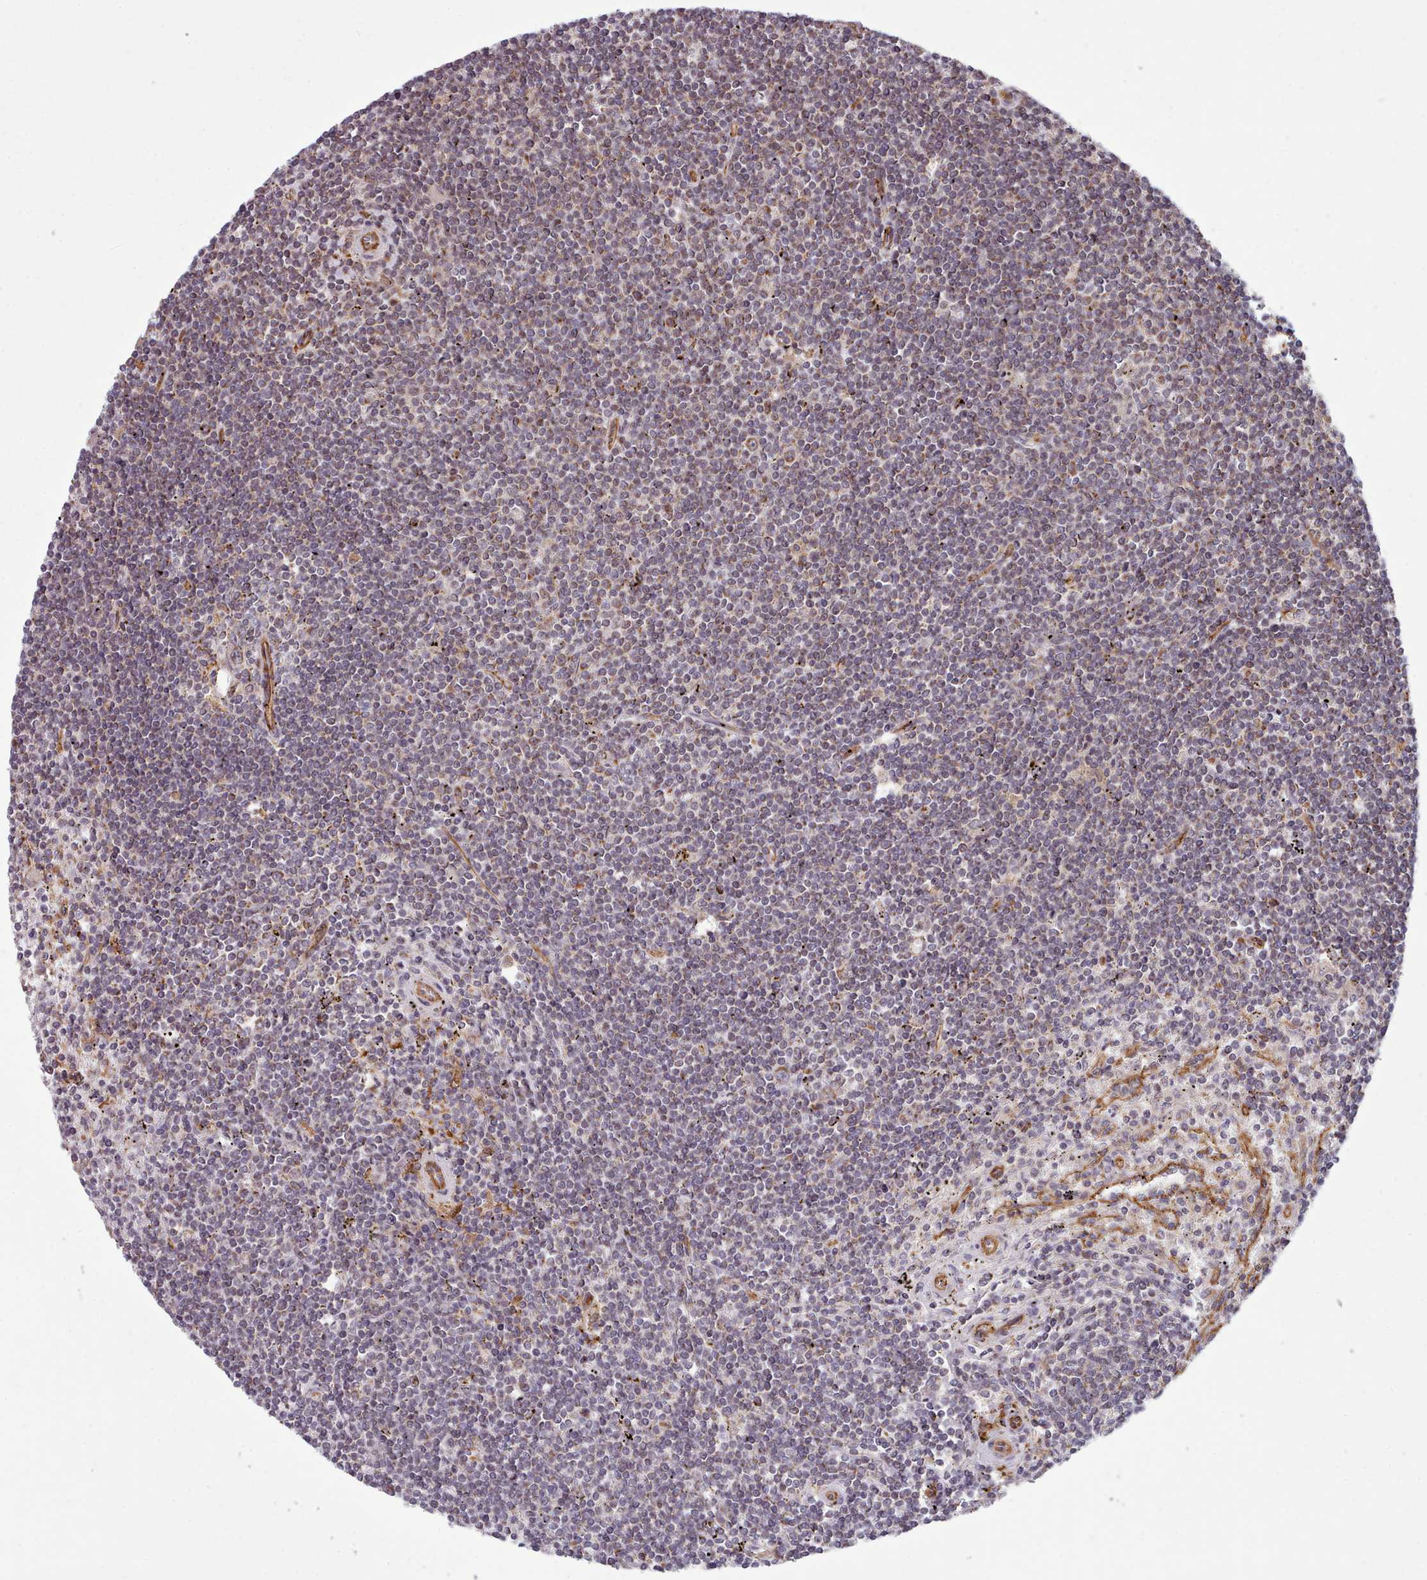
{"staining": {"intensity": "weak", "quantity": "<25%", "location": "cytoplasmic/membranous"}, "tissue": "lymphoma", "cell_type": "Tumor cells", "image_type": "cancer", "snomed": [{"axis": "morphology", "description": "Malignant lymphoma, non-Hodgkin's type, Low grade"}, {"axis": "topography", "description": "Spleen"}], "caption": "The immunohistochemistry (IHC) photomicrograph has no significant staining in tumor cells of low-grade malignant lymphoma, non-Hodgkin's type tissue.", "gene": "MRPL46", "patient": {"sex": "male", "age": 76}}